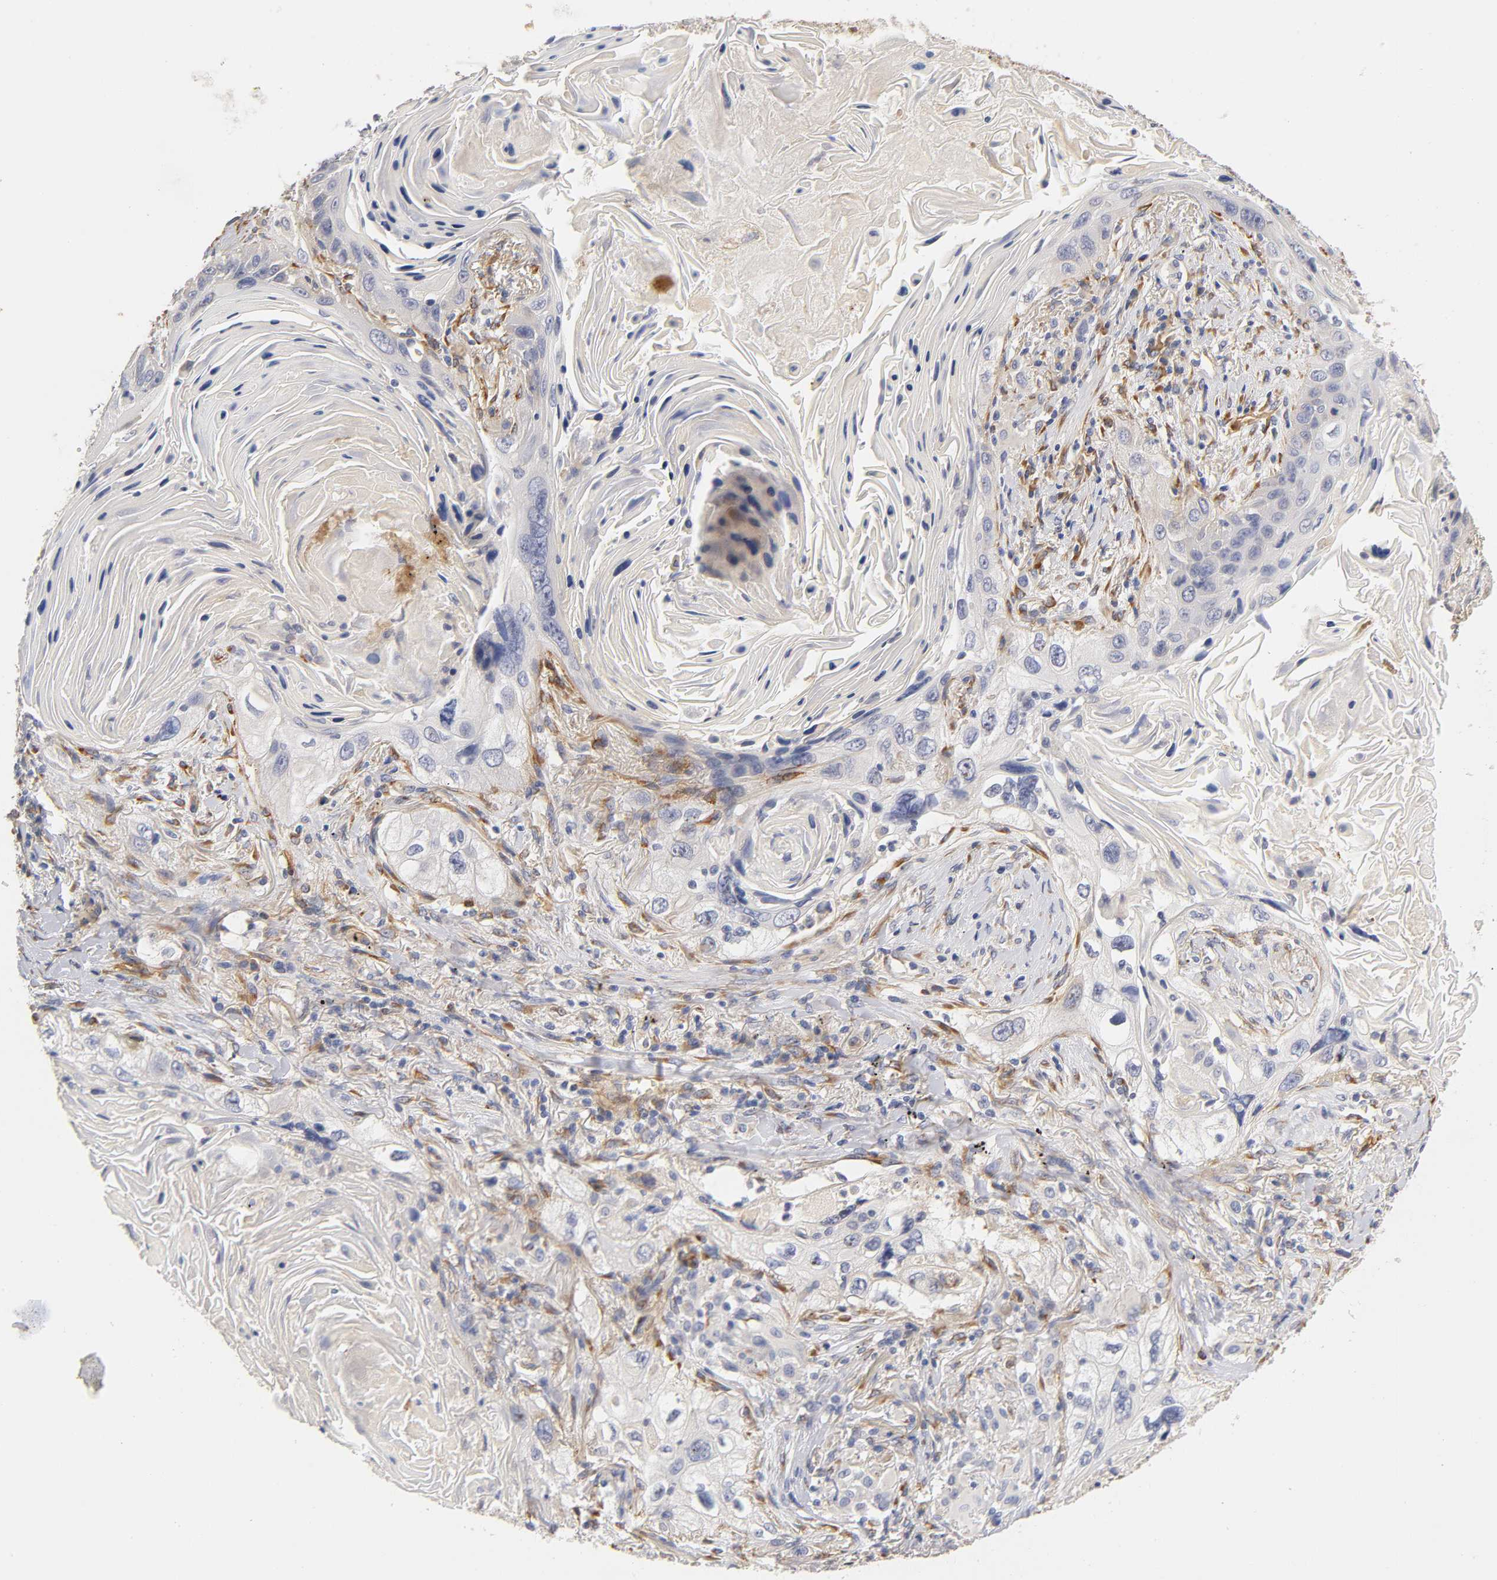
{"staining": {"intensity": "negative", "quantity": "none", "location": "none"}, "tissue": "lung cancer", "cell_type": "Tumor cells", "image_type": "cancer", "snomed": [{"axis": "morphology", "description": "Squamous cell carcinoma, NOS"}, {"axis": "topography", "description": "Lung"}], "caption": "Human lung cancer stained for a protein using immunohistochemistry (IHC) demonstrates no staining in tumor cells.", "gene": "LAMB1", "patient": {"sex": "female", "age": 67}}